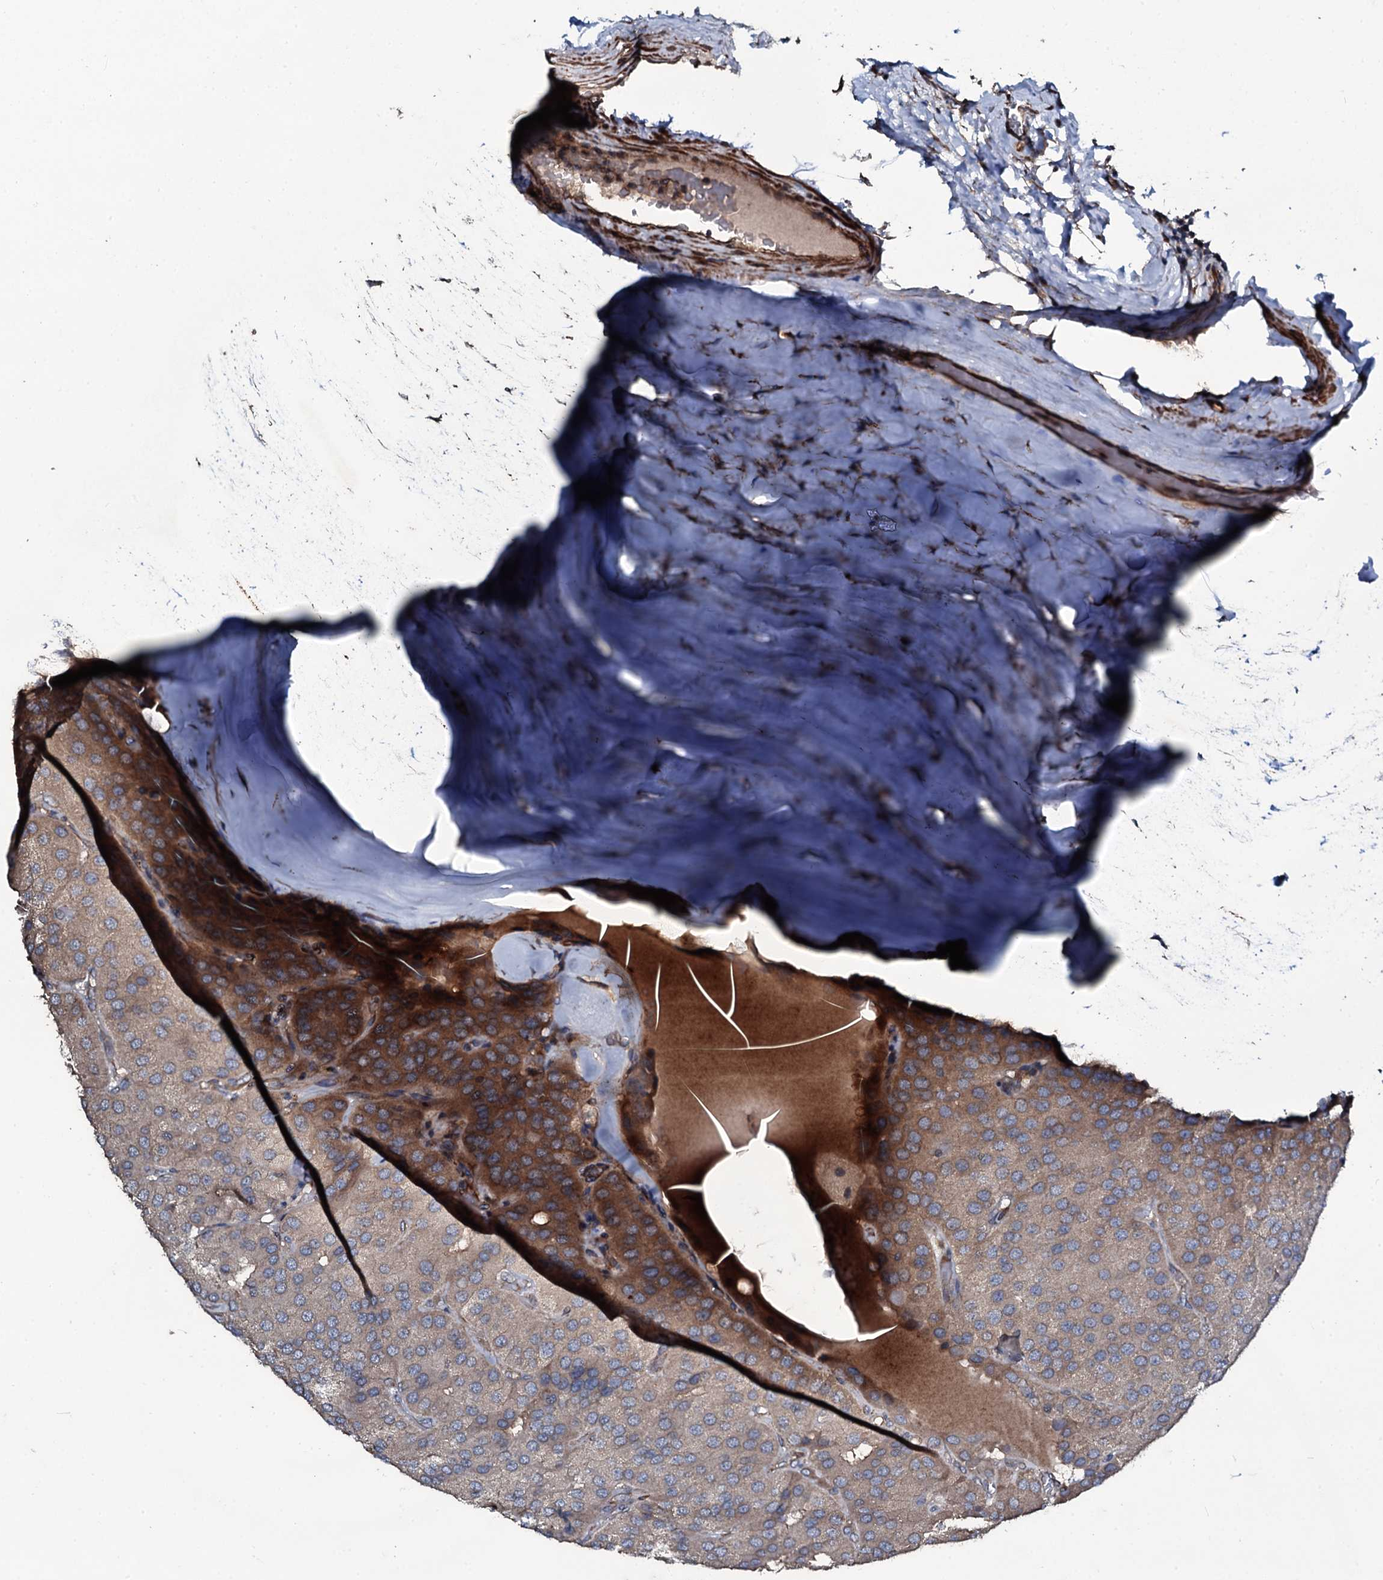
{"staining": {"intensity": "moderate", "quantity": "<25%", "location": "cytoplasmic/membranous"}, "tissue": "parathyroid gland", "cell_type": "Glandular cells", "image_type": "normal", "snomed": [{"axis": "morphology", "description": "Normal tissue, NOS"}, {"axis": "morphology", "description": "Adenoma, NOS"}, {"axis": "topography", "description": "Parathyroid gland"}], "caption": "Protein staining demonstrates moderate cytoplasmic/membranous staining in about <25% of glandular cells in unremarkable parathyroid gland. The protein of interest is shown in brown color, while the nuclei are stained blue.", "gene": "WIPF3", "patient": {"sex": "female", "age": 86}}